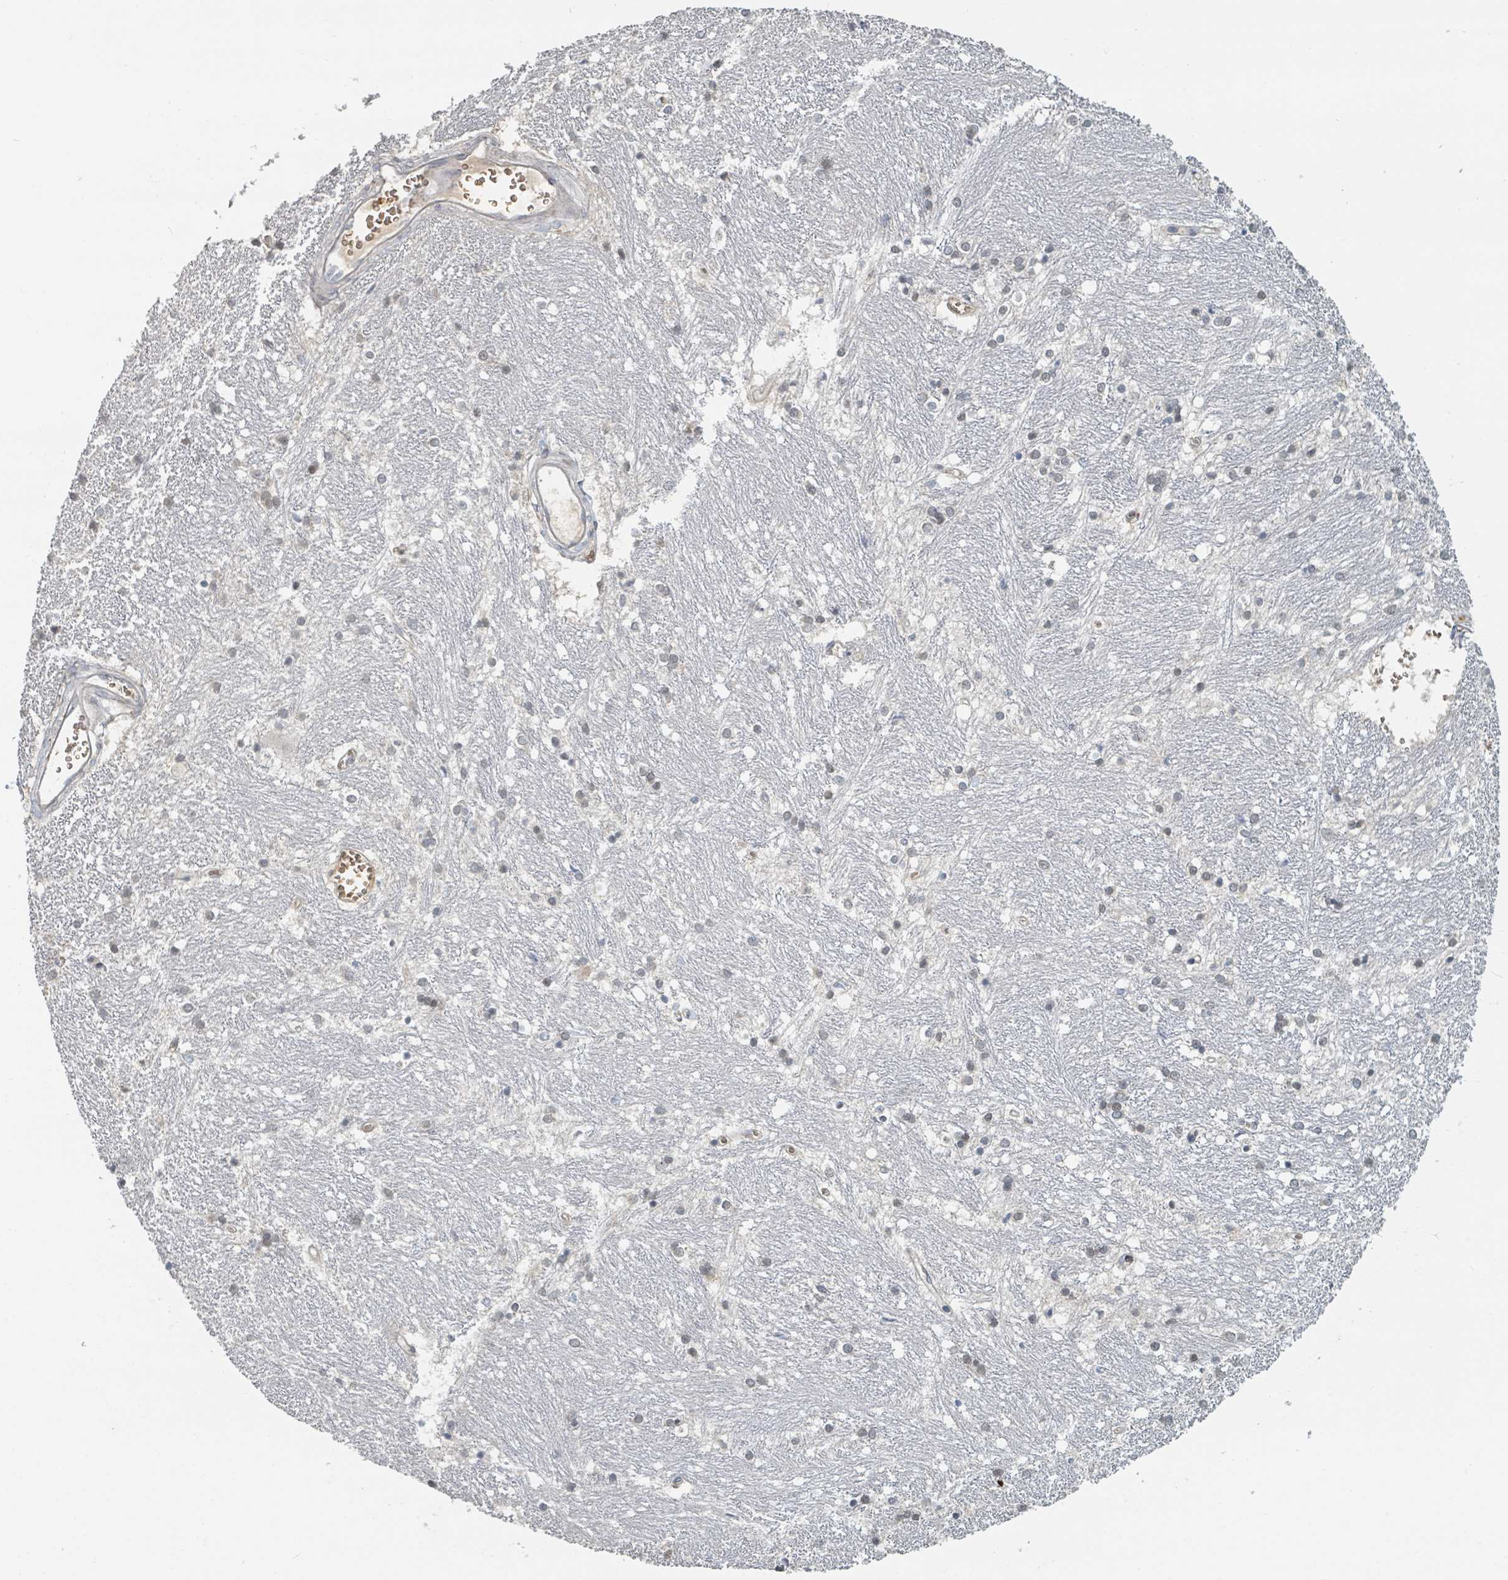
{"staining": {"intensity": "negative", "quantity": "none", "location": "none"}, "tissue": "caudate", "cell_type": "Glial cells", "image_type": "normal", "snomed": [{"axis": "morphology", "description": "Normal tissue, NOS"}, {"axis": "topography", "description": "Lateral ventricle wall"}], "caption": "This histopathology image is of unremarkable caudate stained with immunohistochemistry to label a protein in brown with the nuclei are counter-stained blue. There is no positivity in glial cells. (IHC, brightfield microscopy, high magnification).", "gene": "TRPC4AP", "patient": {"sex": "male", "age": 37}}